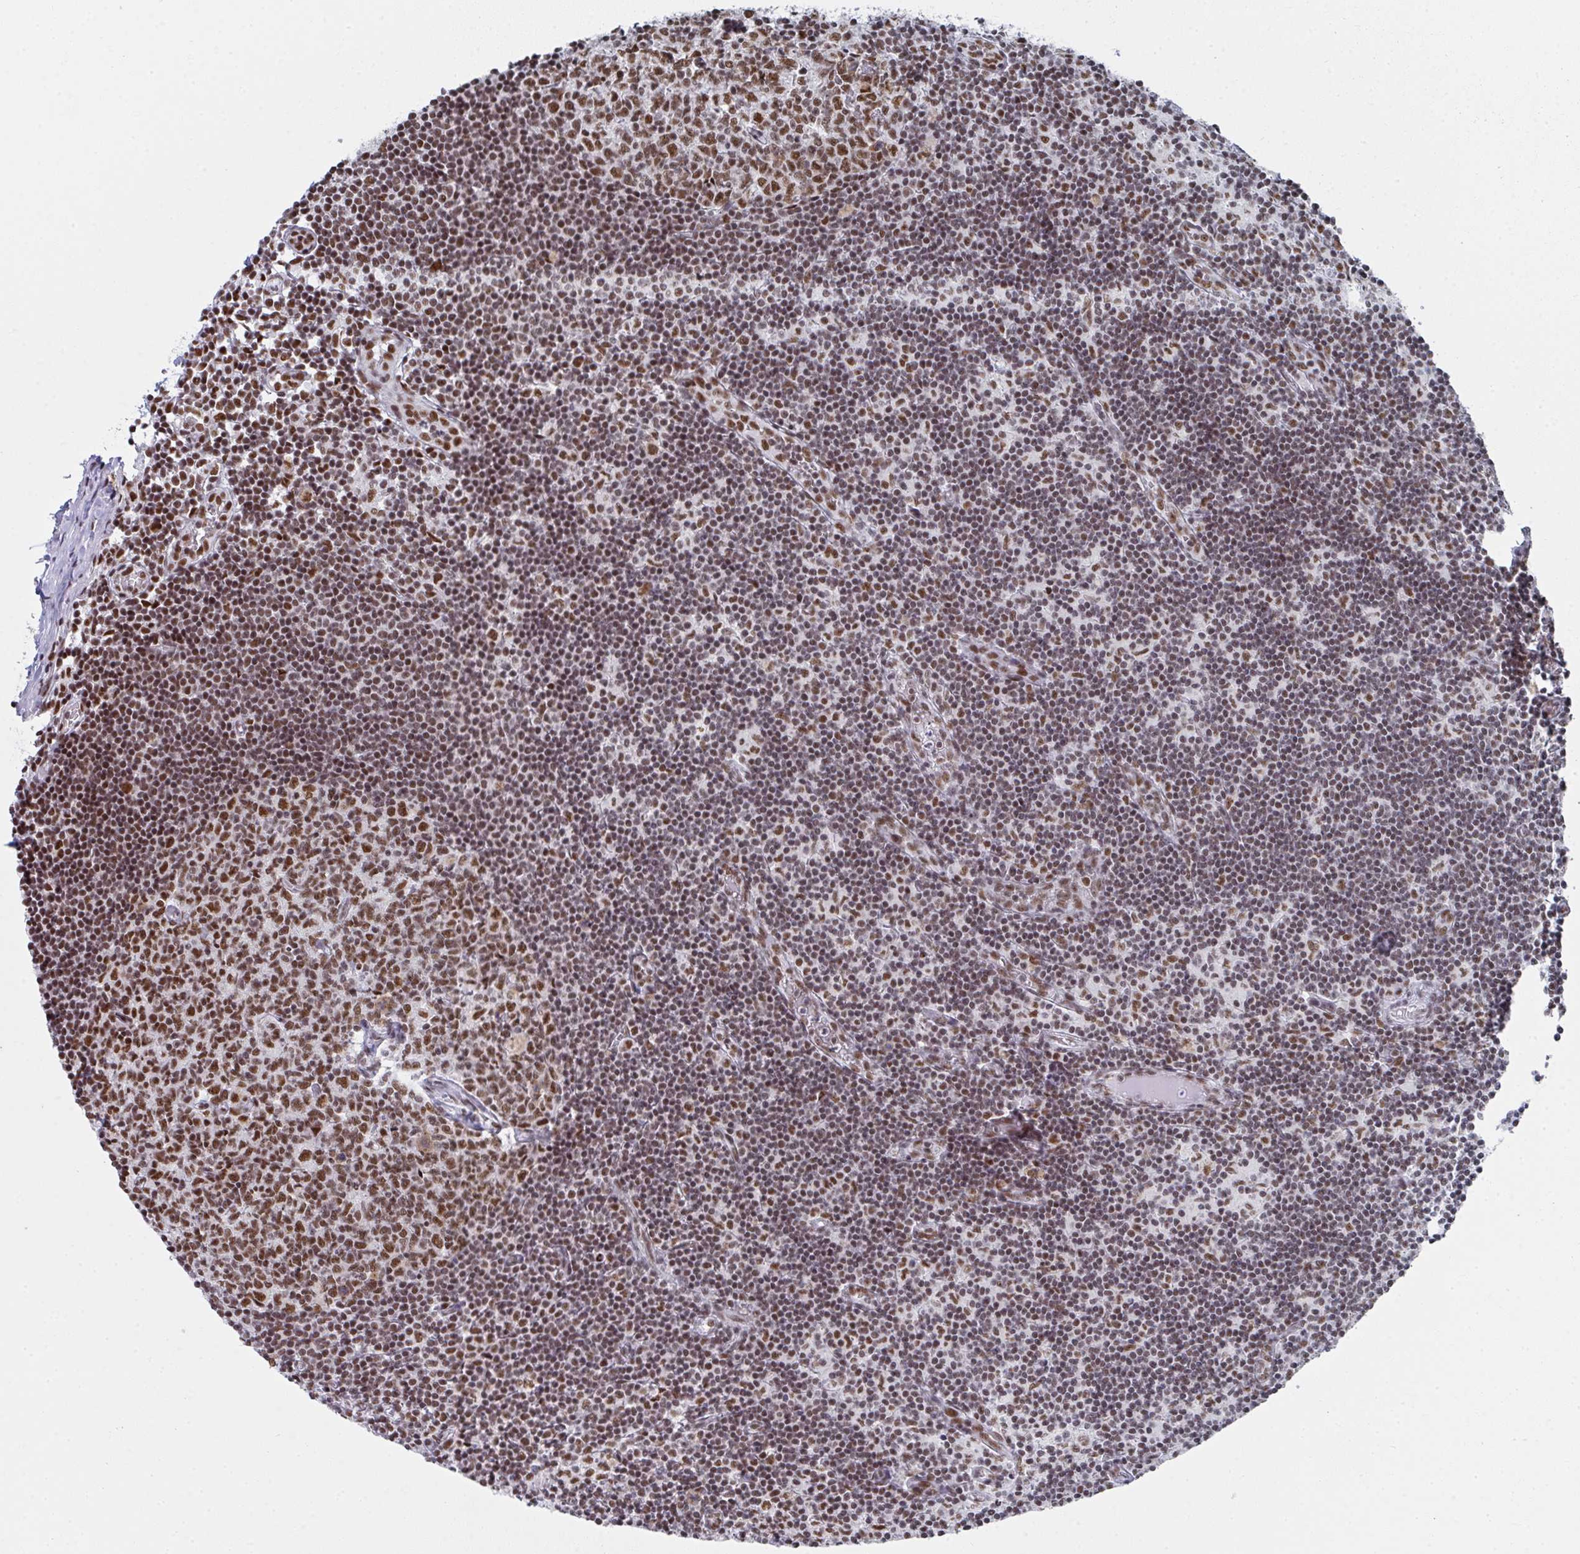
{"staining": {"intensity": "moderate", "quantity": ">75%", "location": "nuclear"}, "tissue": "lymph node", "cell_type": "Germinal center cells", "image_type": "normal", "snomed": [{"axis": "morphology", "description": "Normal tissue, NOS"}, {"axis": "topography", "description": "Lymph node"}], "caption": "Lymph node stained with IHC exhibits moderate nuclear staining in about >75% of germinal center cells. (Stains: DAB (3,3'-diaminobenzidine) in brown, nuclei in blue, Microscopy: brightfield microscopy at high magnification).", "gene": "SNRNP70", "patient": {"sex": "female", "age": 31}}